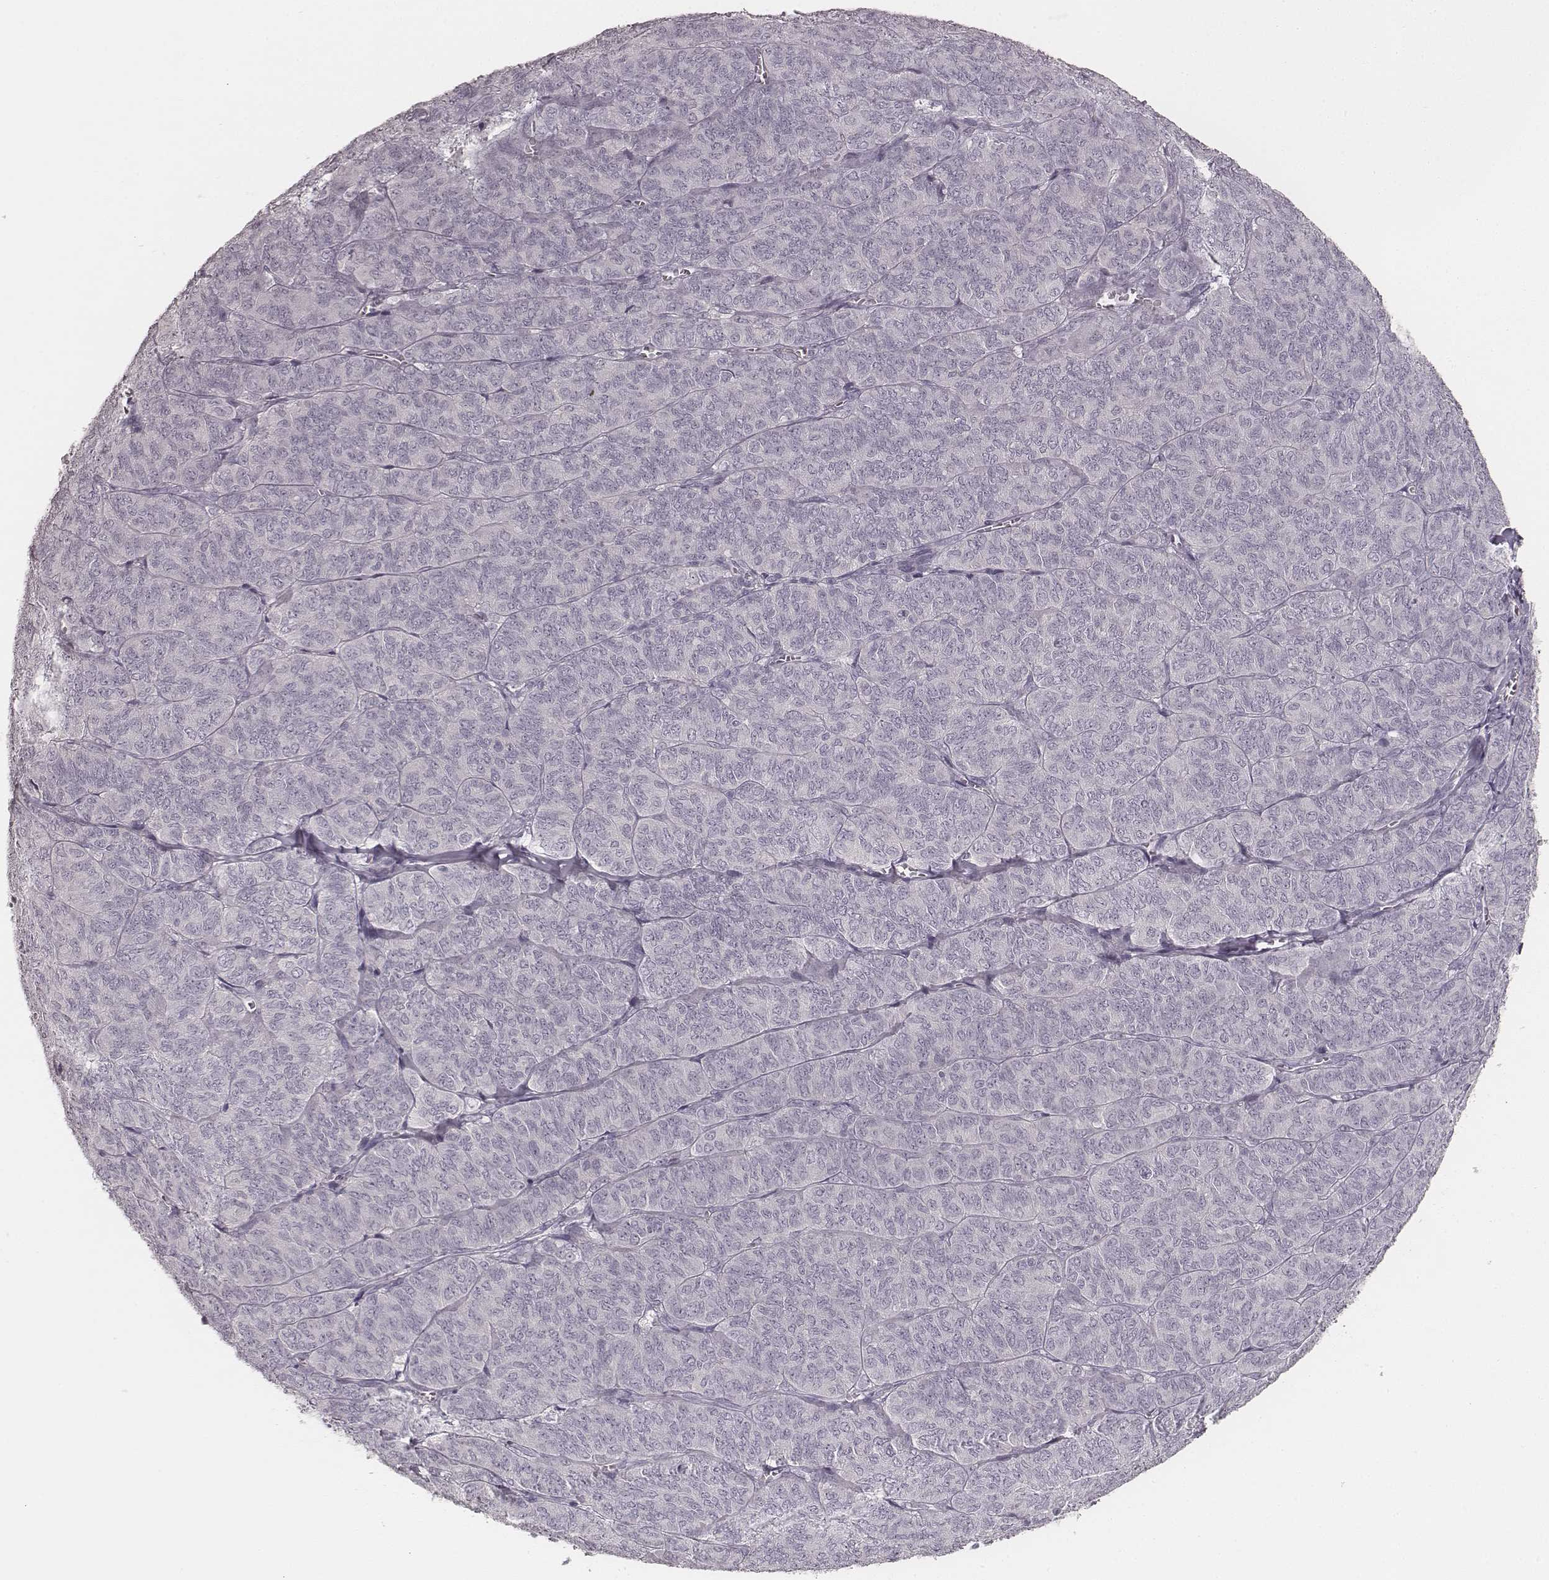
{"staining": {"intensity": "negative", "quantity": "none", "location": "none"}, "tissue": "ovarian cancer", "cell_type": "Tumor cells", "image_type": "cancer", "snomed": [{"axis": "morphology", "description": "Carcinoma, endometroid"}, {"axis": "topography", "description": "Ovary"}], "caption": "A high-resolution micrograph shows IHC staining of ovarian endometroid carcinoma, which demonstrates no significant expression in tumor cells.", "gene": "KRT31", "patient": {"sex": "female", "age": 80}}